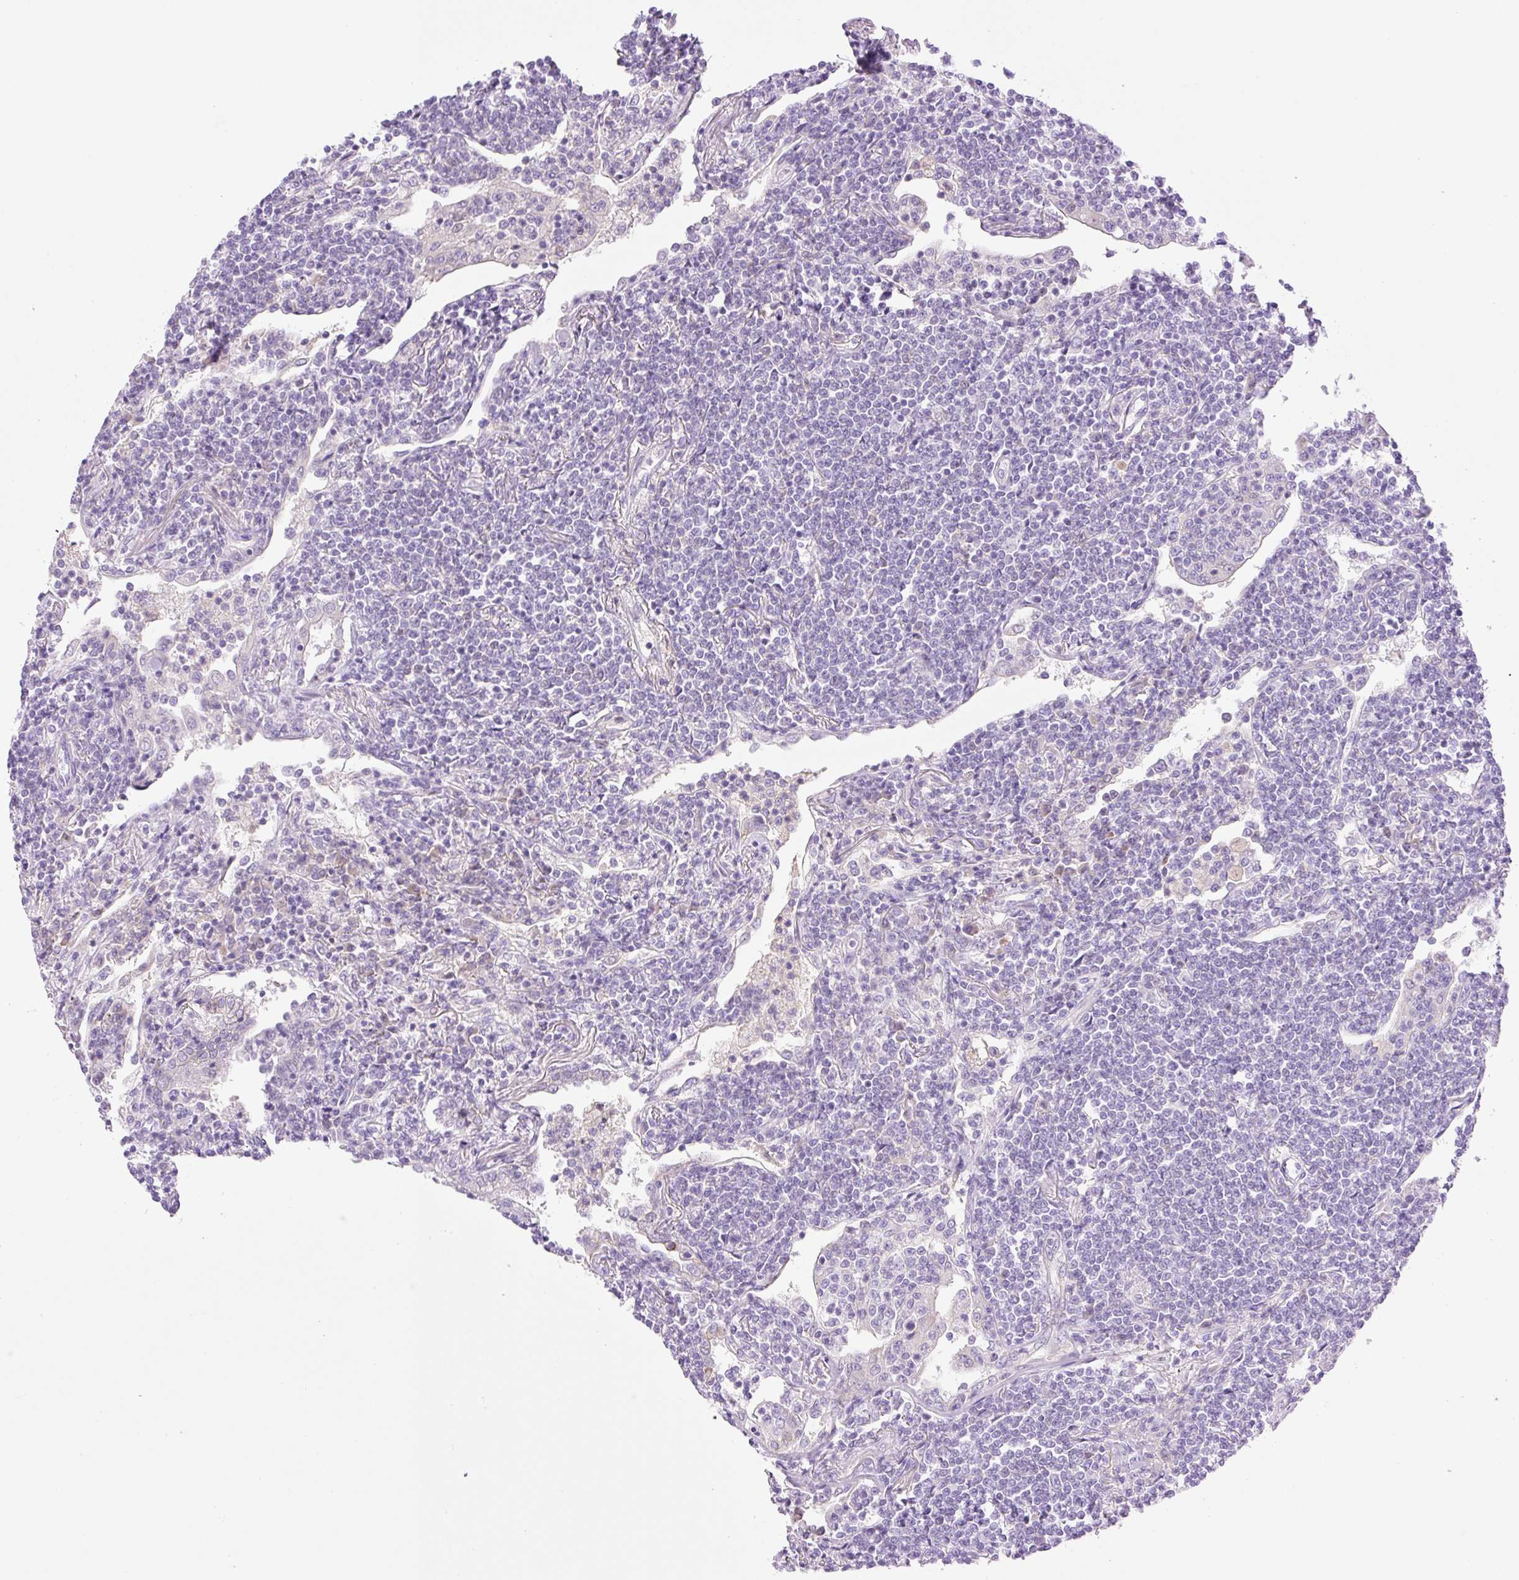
{"staining": {"intensity": "negative", "quantity": "none", "location": "none"}, "tissue": "lymphoma", "cell_type": "Tumor cells", "image_type": "cancer", "snomed": [{"axis": "morphology", "description": "Malignant lymphoma, non-Hodgkin's type, Low grade"}, {"axis": "topography", "description": "Lung"}], "caption": "This image is of lymphoma stained with immunohistochemistry (IHC) to label a protein in brown with the nuclei are counter-stained blue. There is no staining in tumor cells.", "gene": "PALM3", "patient": {"sex": "female", "age": 71}}